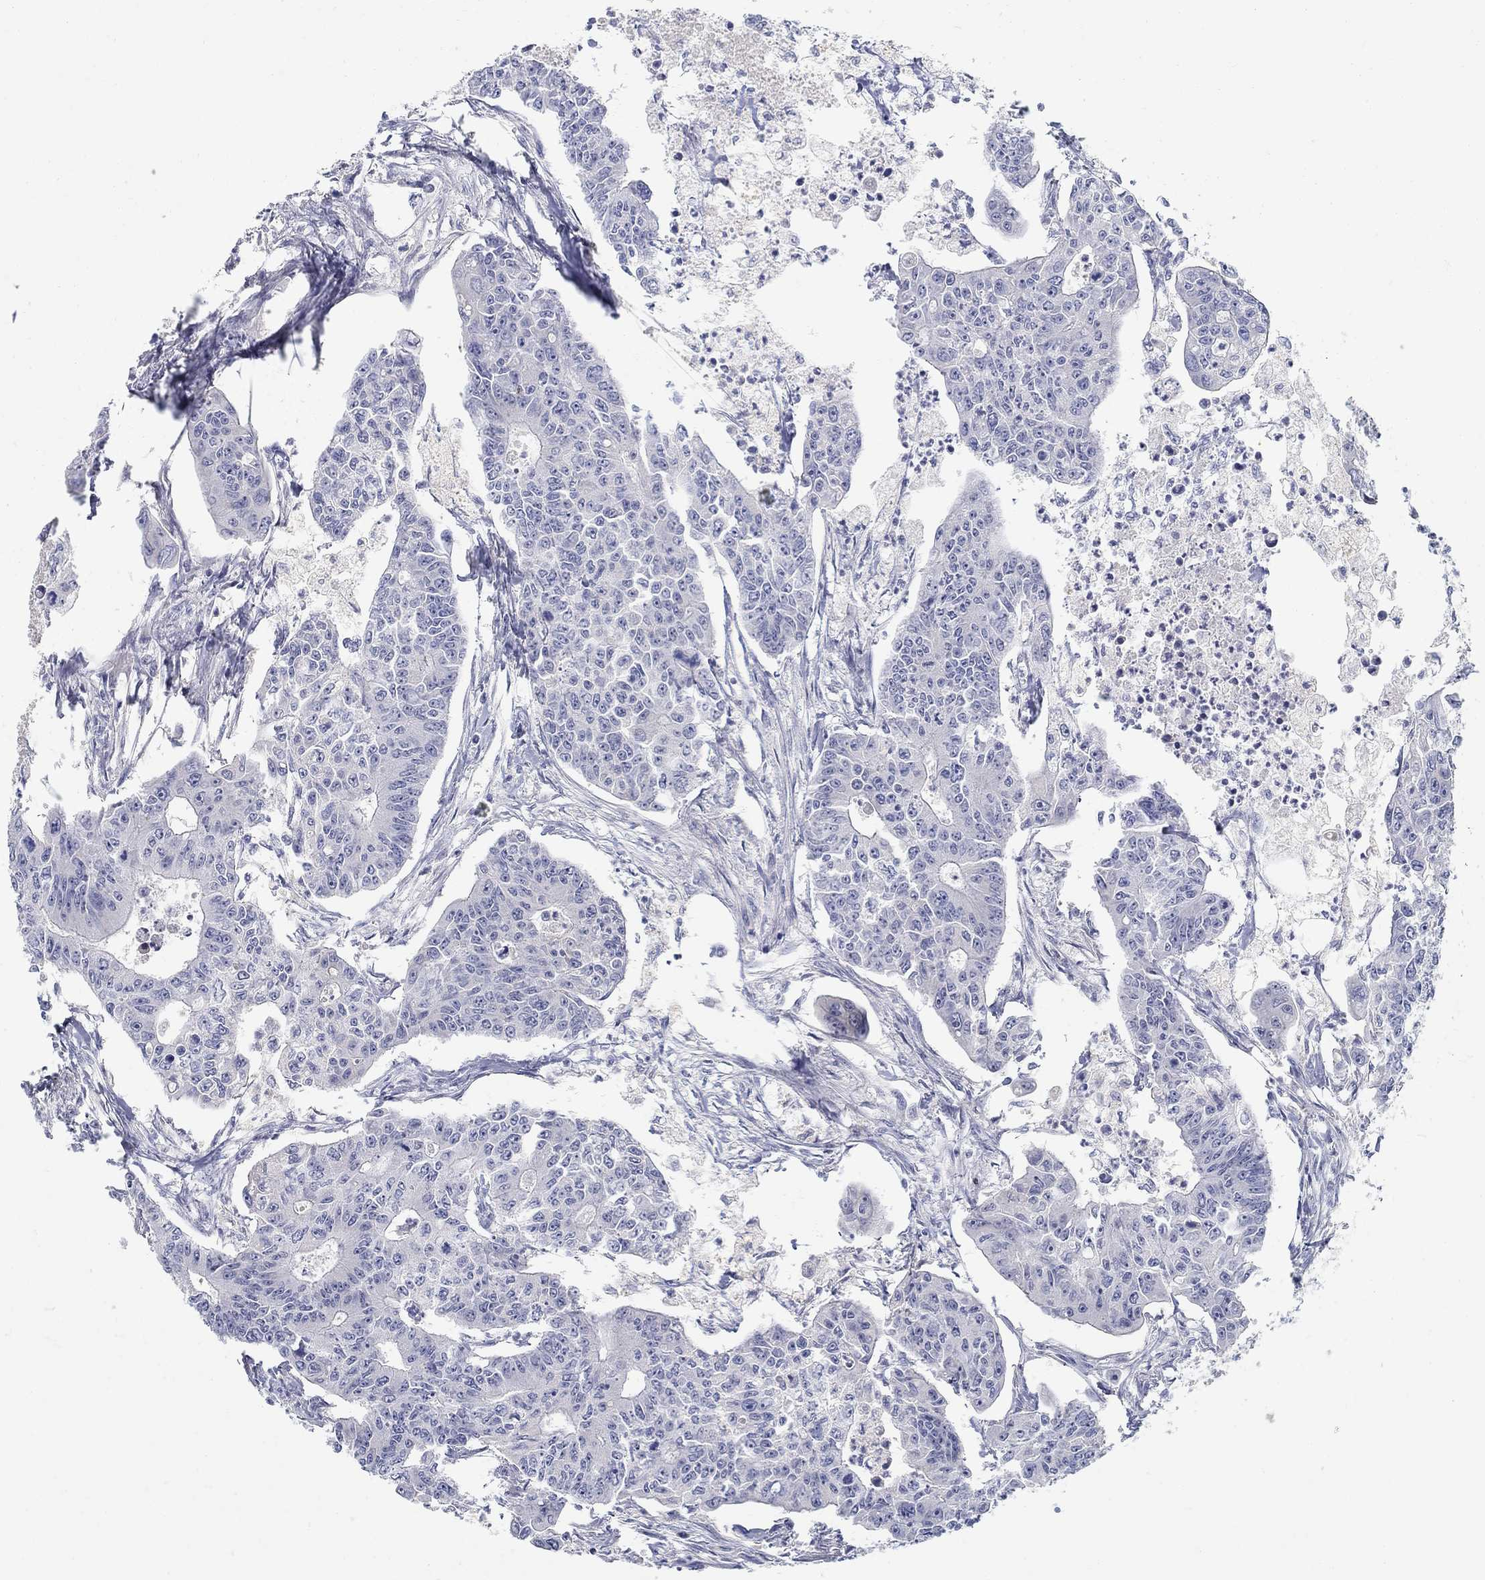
{"staining": {"intensity": "negative", "quantity": "none", "location": "none"}, "tissue": "colorectal cancer", "cell_type": "Tumor cells", "image_type": "cancer", "snomed": [{"axis": "morphology", "description": "Adenocarcinoma, NOS"}, {"axis": "topography", "description": "Colon"}], "caption": "This photomicrograph is of adenocarcinoma (colorectal) stained with immunohistochemistry to label a protein in brown with the nuclei are counter-stained blue. There is no positivity in tumor cells.", "gene": "ANO7", "patient": {"sex": "male", "age": 70}}